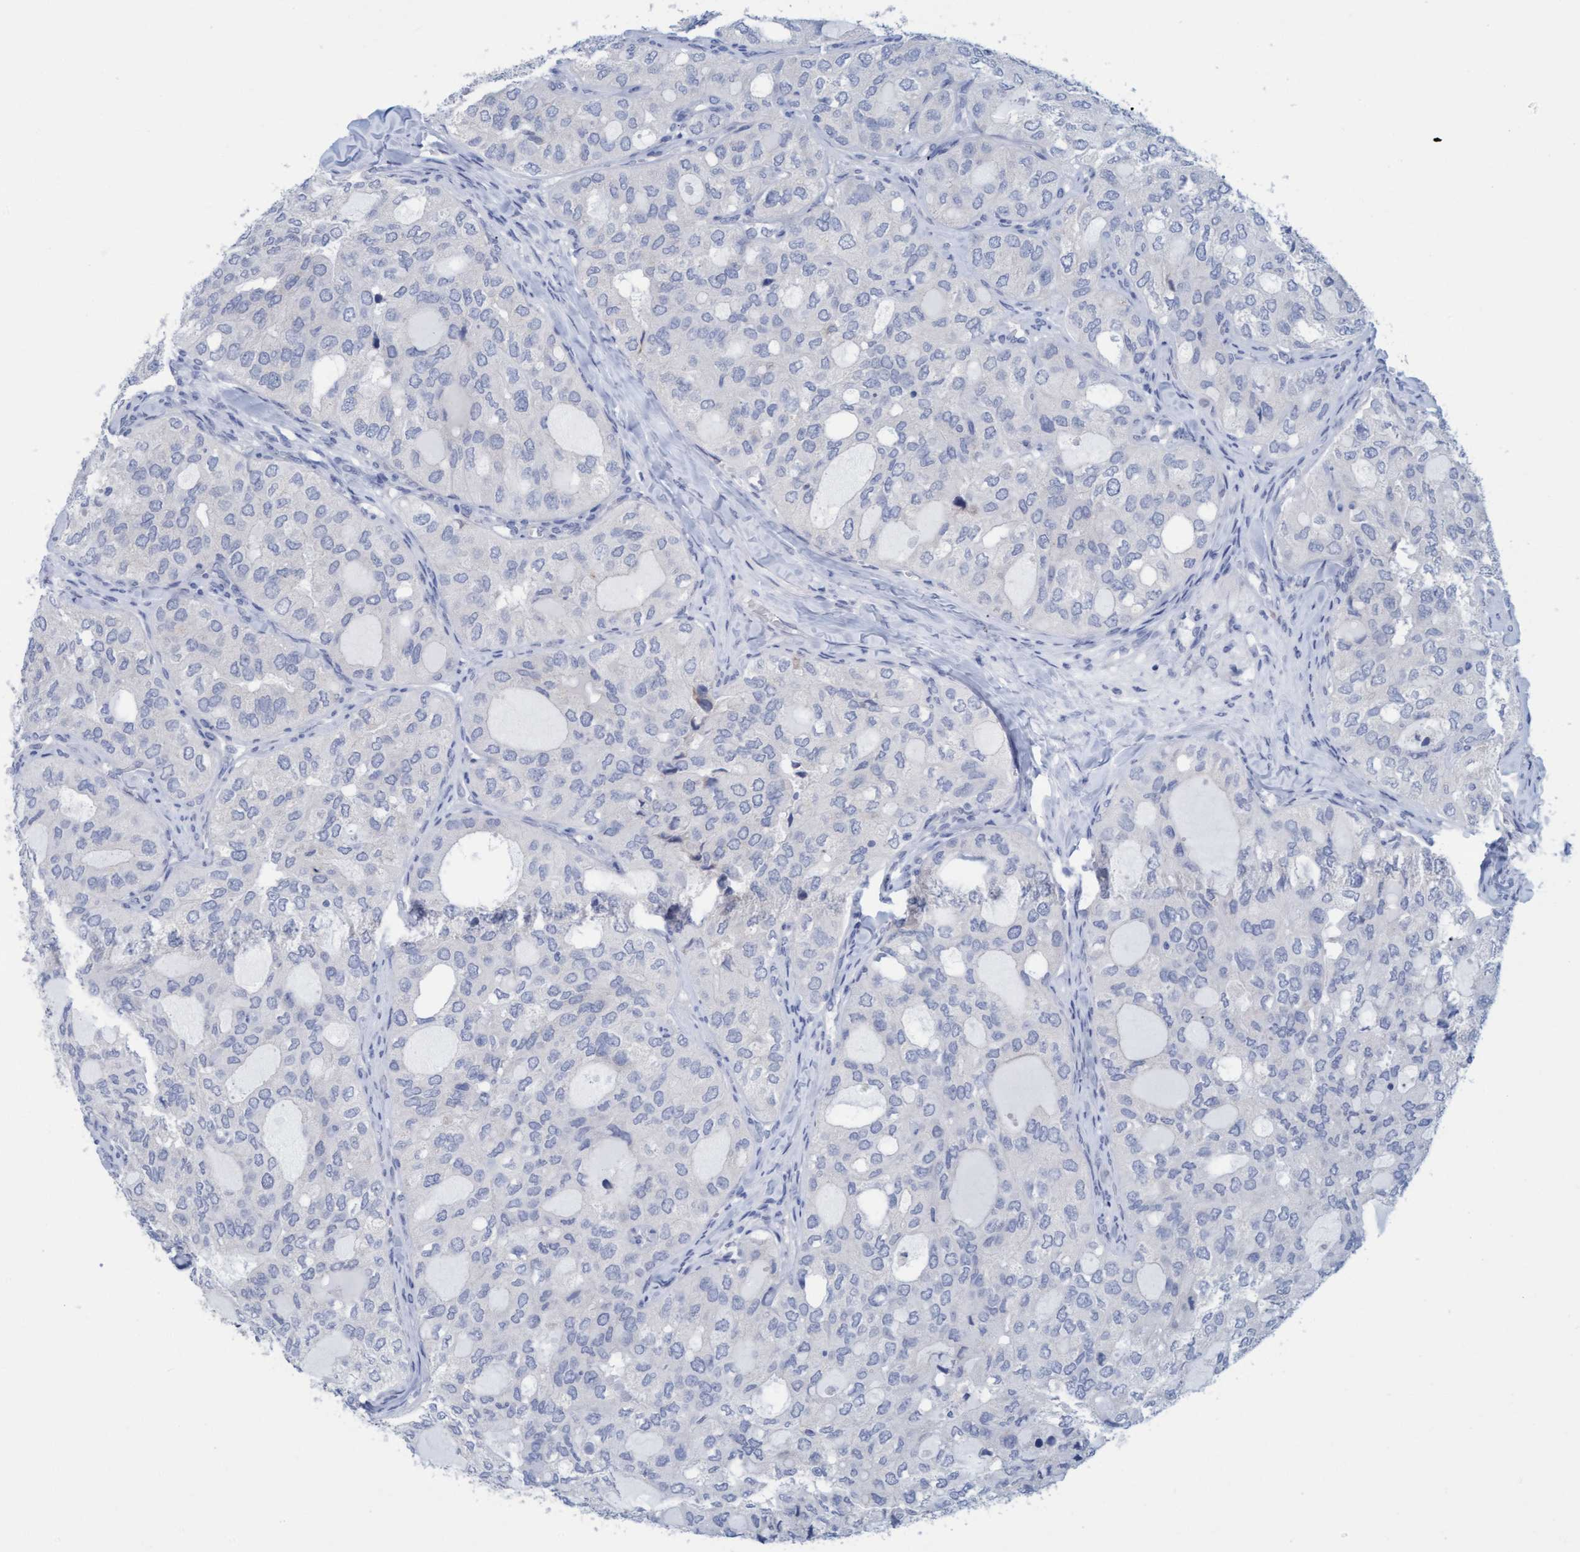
{"staining": {"intensity": "negative", "quantity": "none", "location": "none"}, "tissue": "thyroid cancer", "cell_type": "Tumor cells", "image_type": "cancer", "snomed": [{"axis": "morphology", "description": "Follicular adenoma carcinoma, NOS"}, {"axis": "topography", "description": "Thyroid gland"}], "caption": "Tumor cells show no significant protein expression in thyroid cancer.", "gene": "SSTR3", "patient": {"sex": "male", "age": 75}}